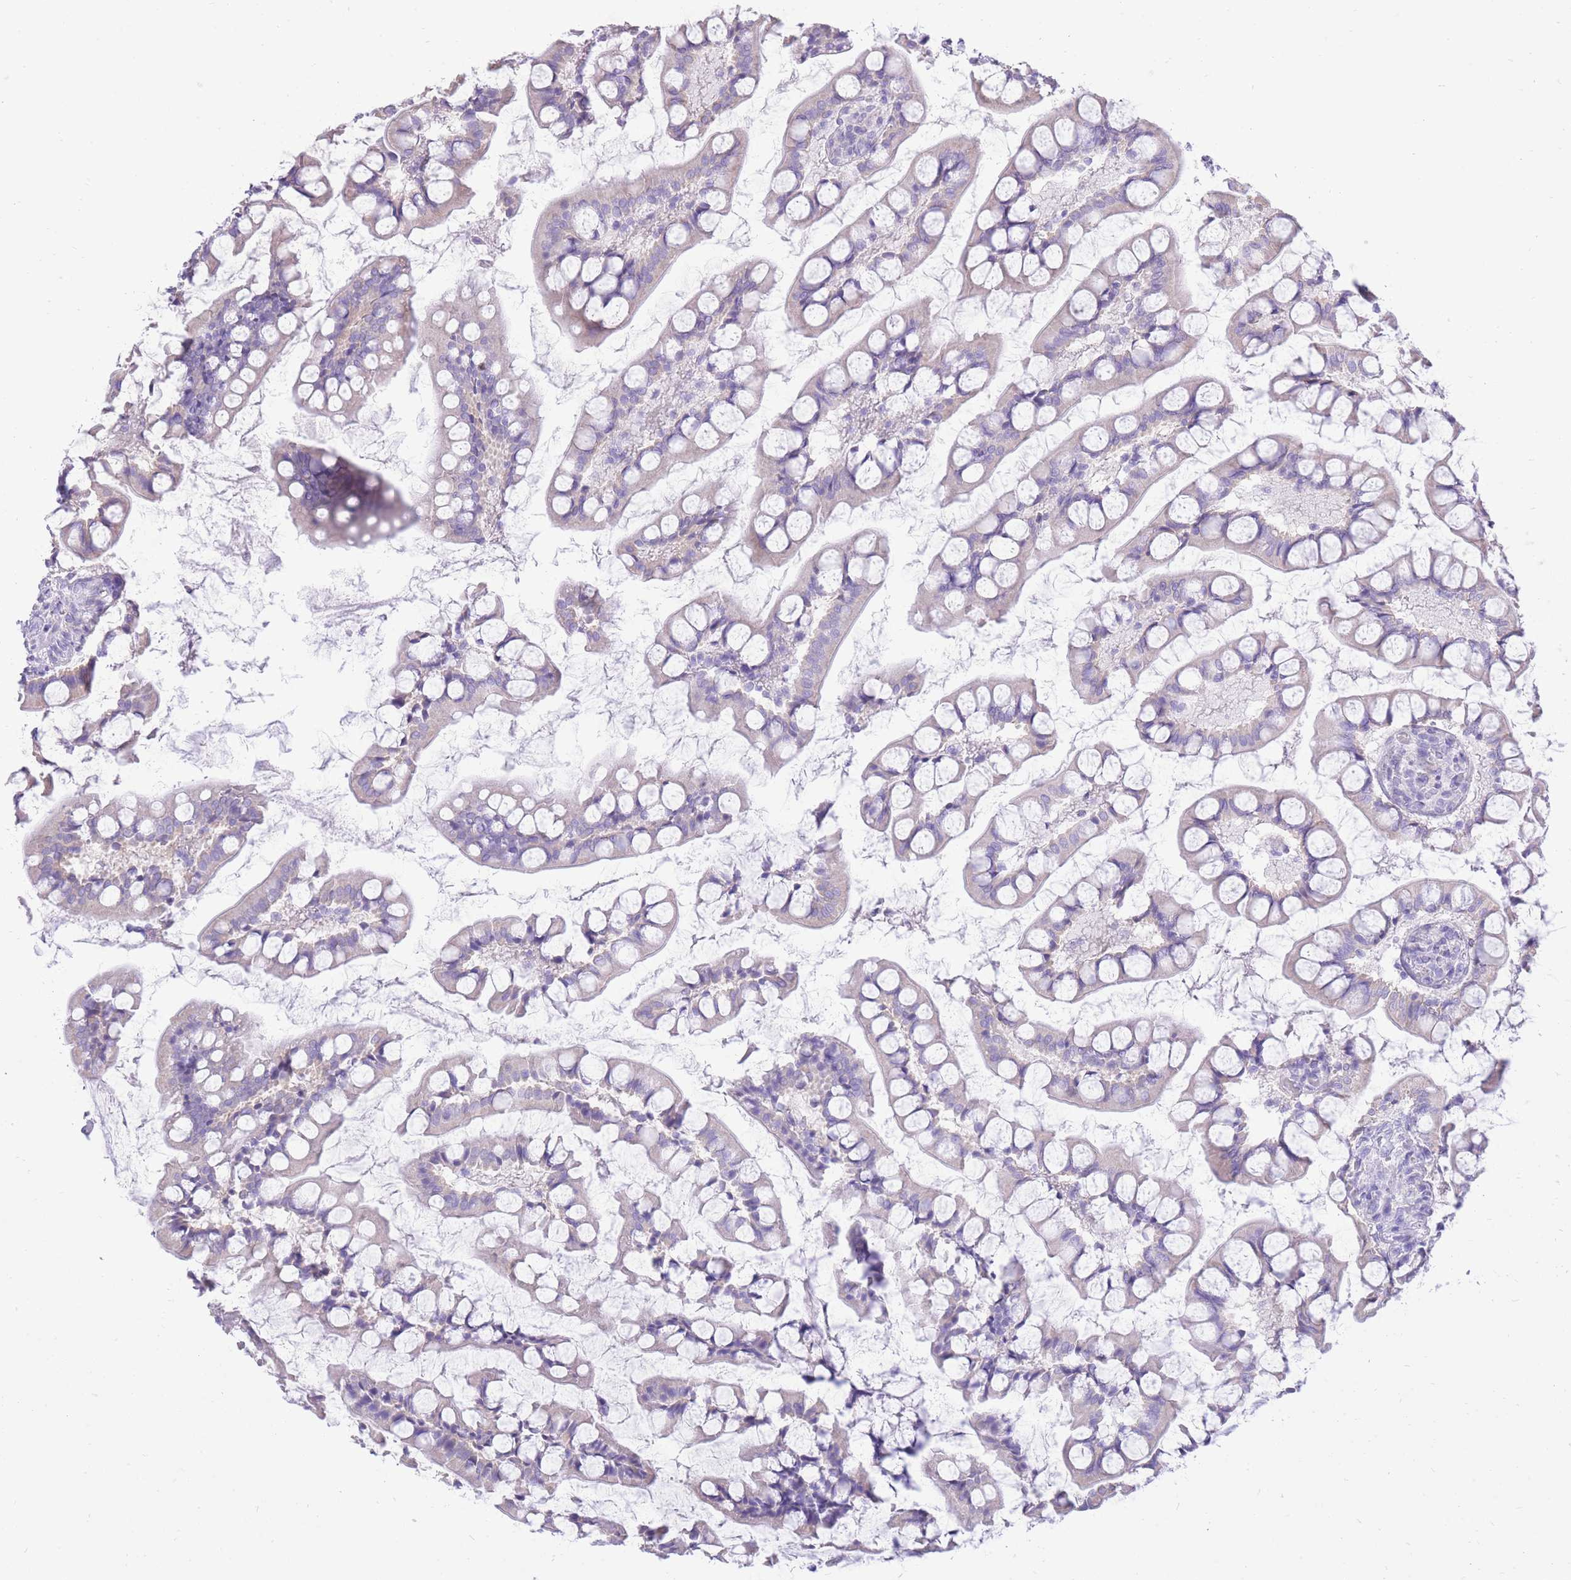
{"staining": {"intensity": "moderate", "quantity": "25%-75%", "location": "cytoplasmic/membranous"}, "tissue": "small intestine", "cell_type": "Glandular cells", "image_type": "normal", "snomed": [{"axis": "morphology", "description": "Normal tissue, NOS"}, {"axis": "topography", "description": "Small intestine"}], "caption": "The immunohistochemical stain labels moderate cytoplasmic/membranous positivity in glandular cells of normal small intestine. (Stains: DAB (3,3'-diaminobenzidine) in brown, nuclei in blue, Microscopy: brightfield microscopy at high magnification).", "gene": "SLC4A4", "patient": {"sex": "male", "age": 52}}